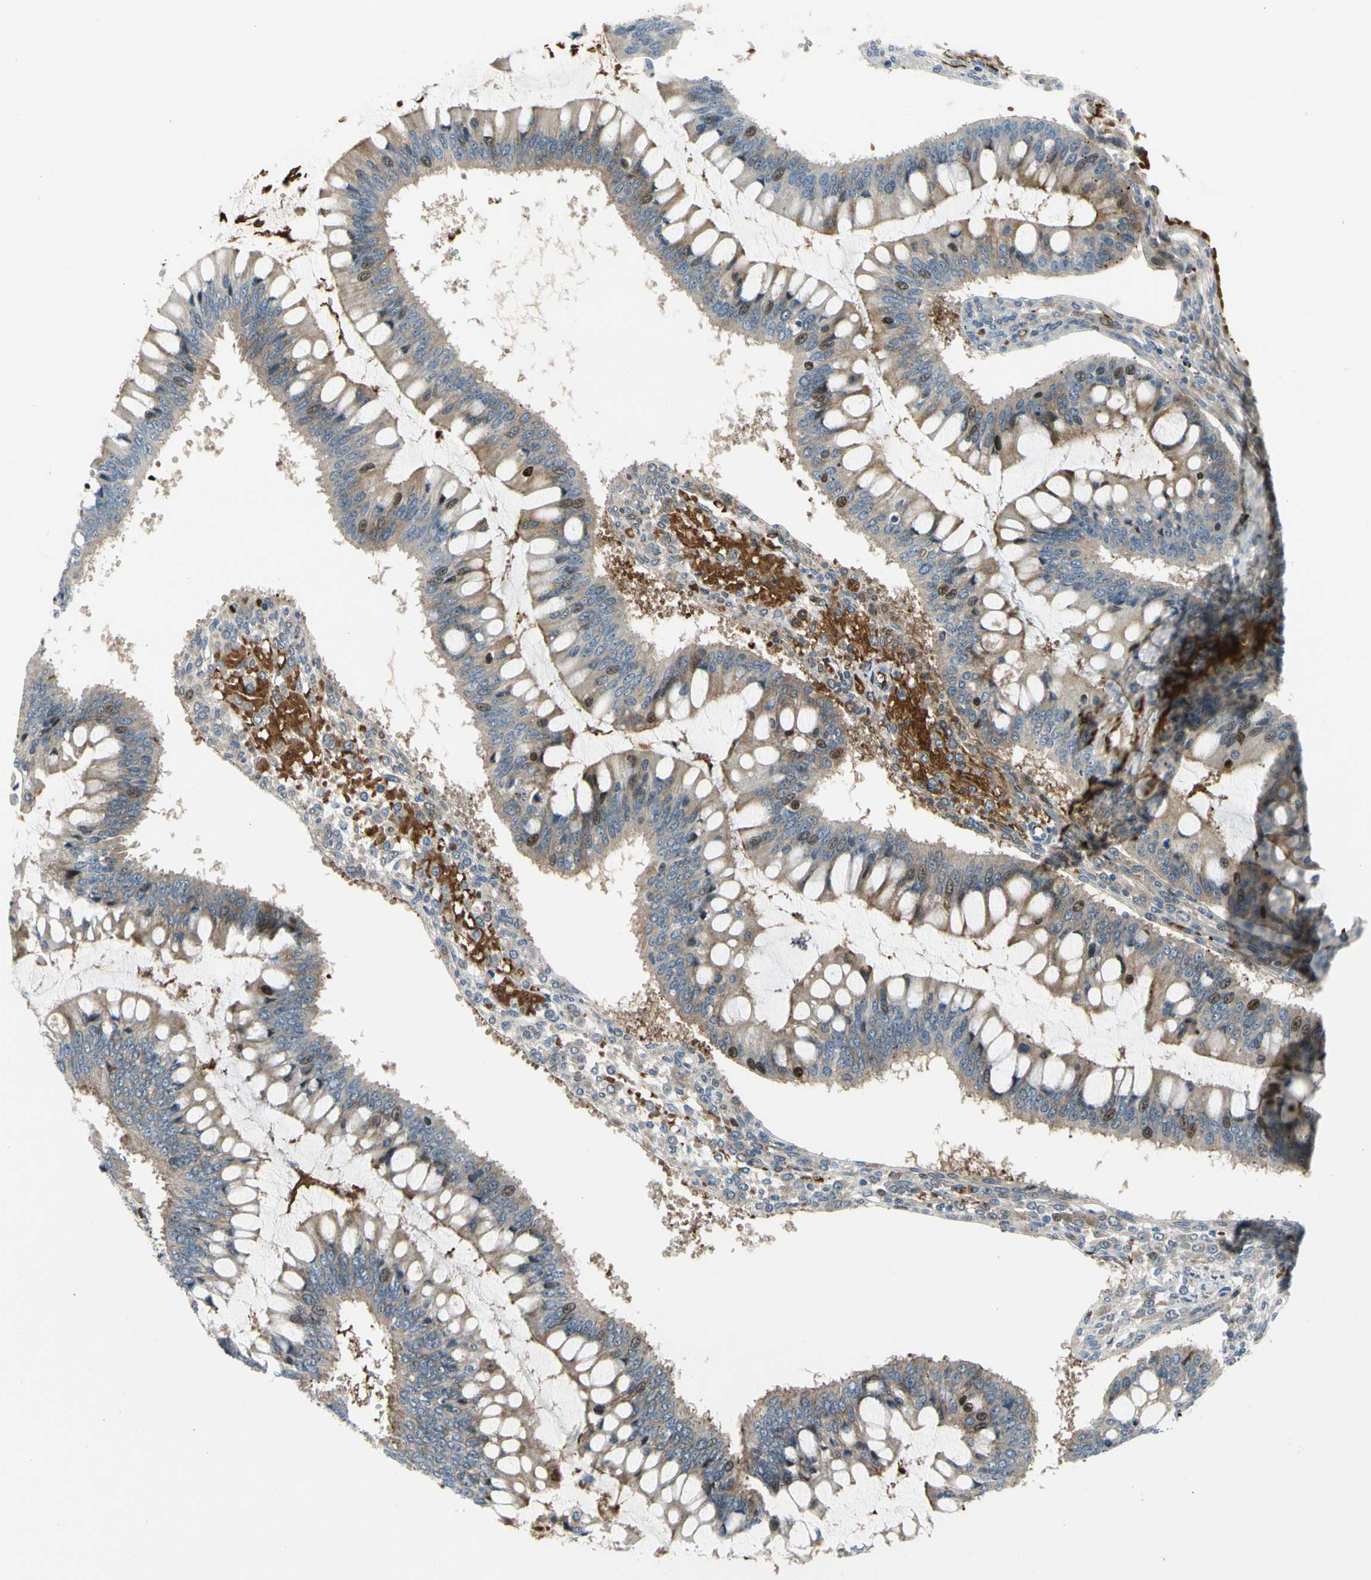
{"staining": {"intensity": "moderate", "quantity": ">75%", "location": "cytoplasmic/membranous,nuclear"}, "tissue": "ovarian cancer", "cell_type": "Tumor cells", "image_type": "cancer", "snomed": [{"axis": "morphology", "description": "Cystadenocarcinoma, mucinous, NOS"}, {"axis": "topography", "description": "Ovary"}], "caption": "Brown immunohistochemical staining in ovarian cancer exhibits moderate cytoplasmic/membranous and nuclear expression in approximately >75% of tumor cells.", "gene": "HMGCR", "patient": {"sex": "female", "age": 73}}